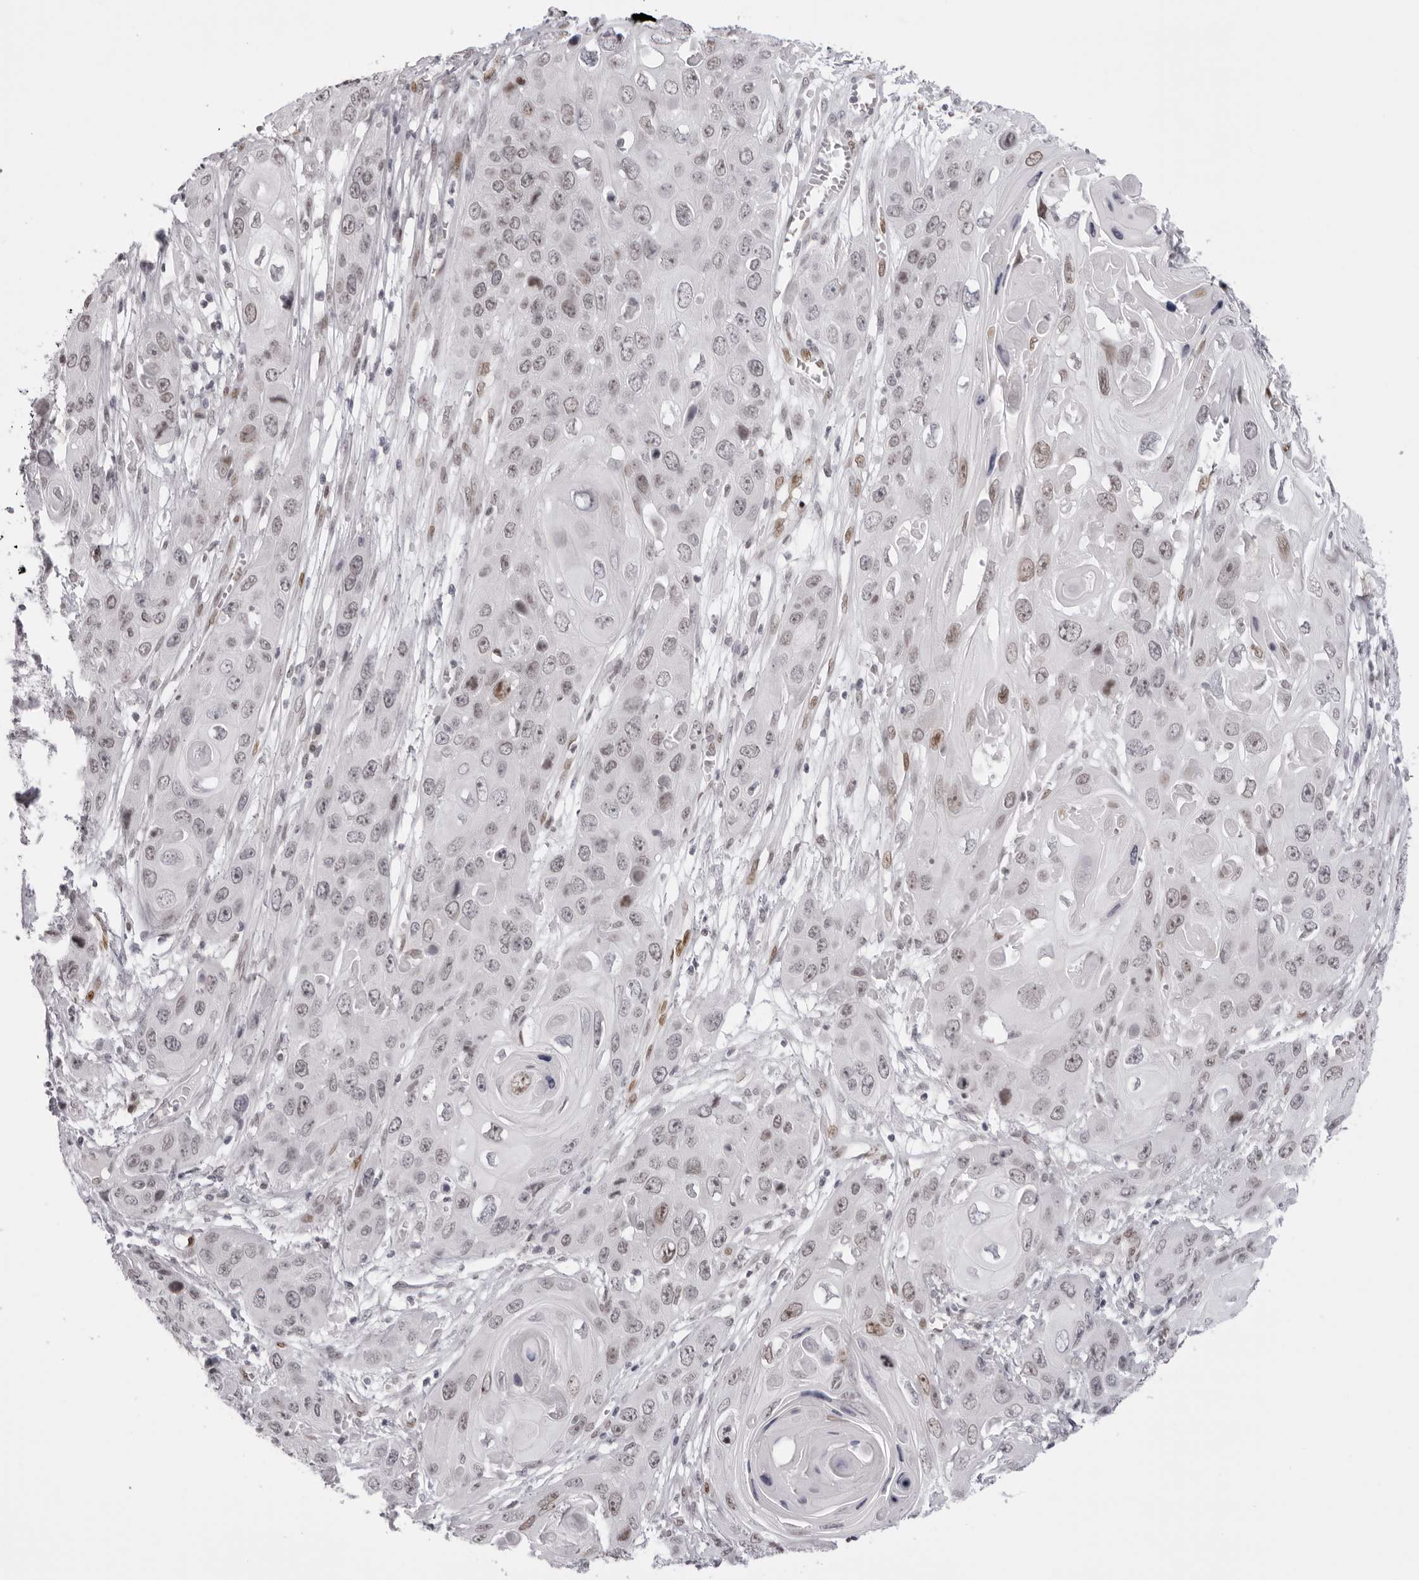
{"staining": {"intensity": "weak", "quantity": "25%-75%", "location": "nuclear"}, "tissue": "skin cancer", "cell_type": "Tumor cells", "image_type": "cancer", "snomed": [{"axis": "morphology", "description": "Squamous cell carcinoma, NOS"}, {"axis": "topography", "description": "Skin"}], "caption": "The immunohistochemical stain highlights weak nuclear staining in tumor cells of skin squamous cell carcinoma tissue.", "gene": "MAFK", "patient": {"sex": "male", "age": 55}}